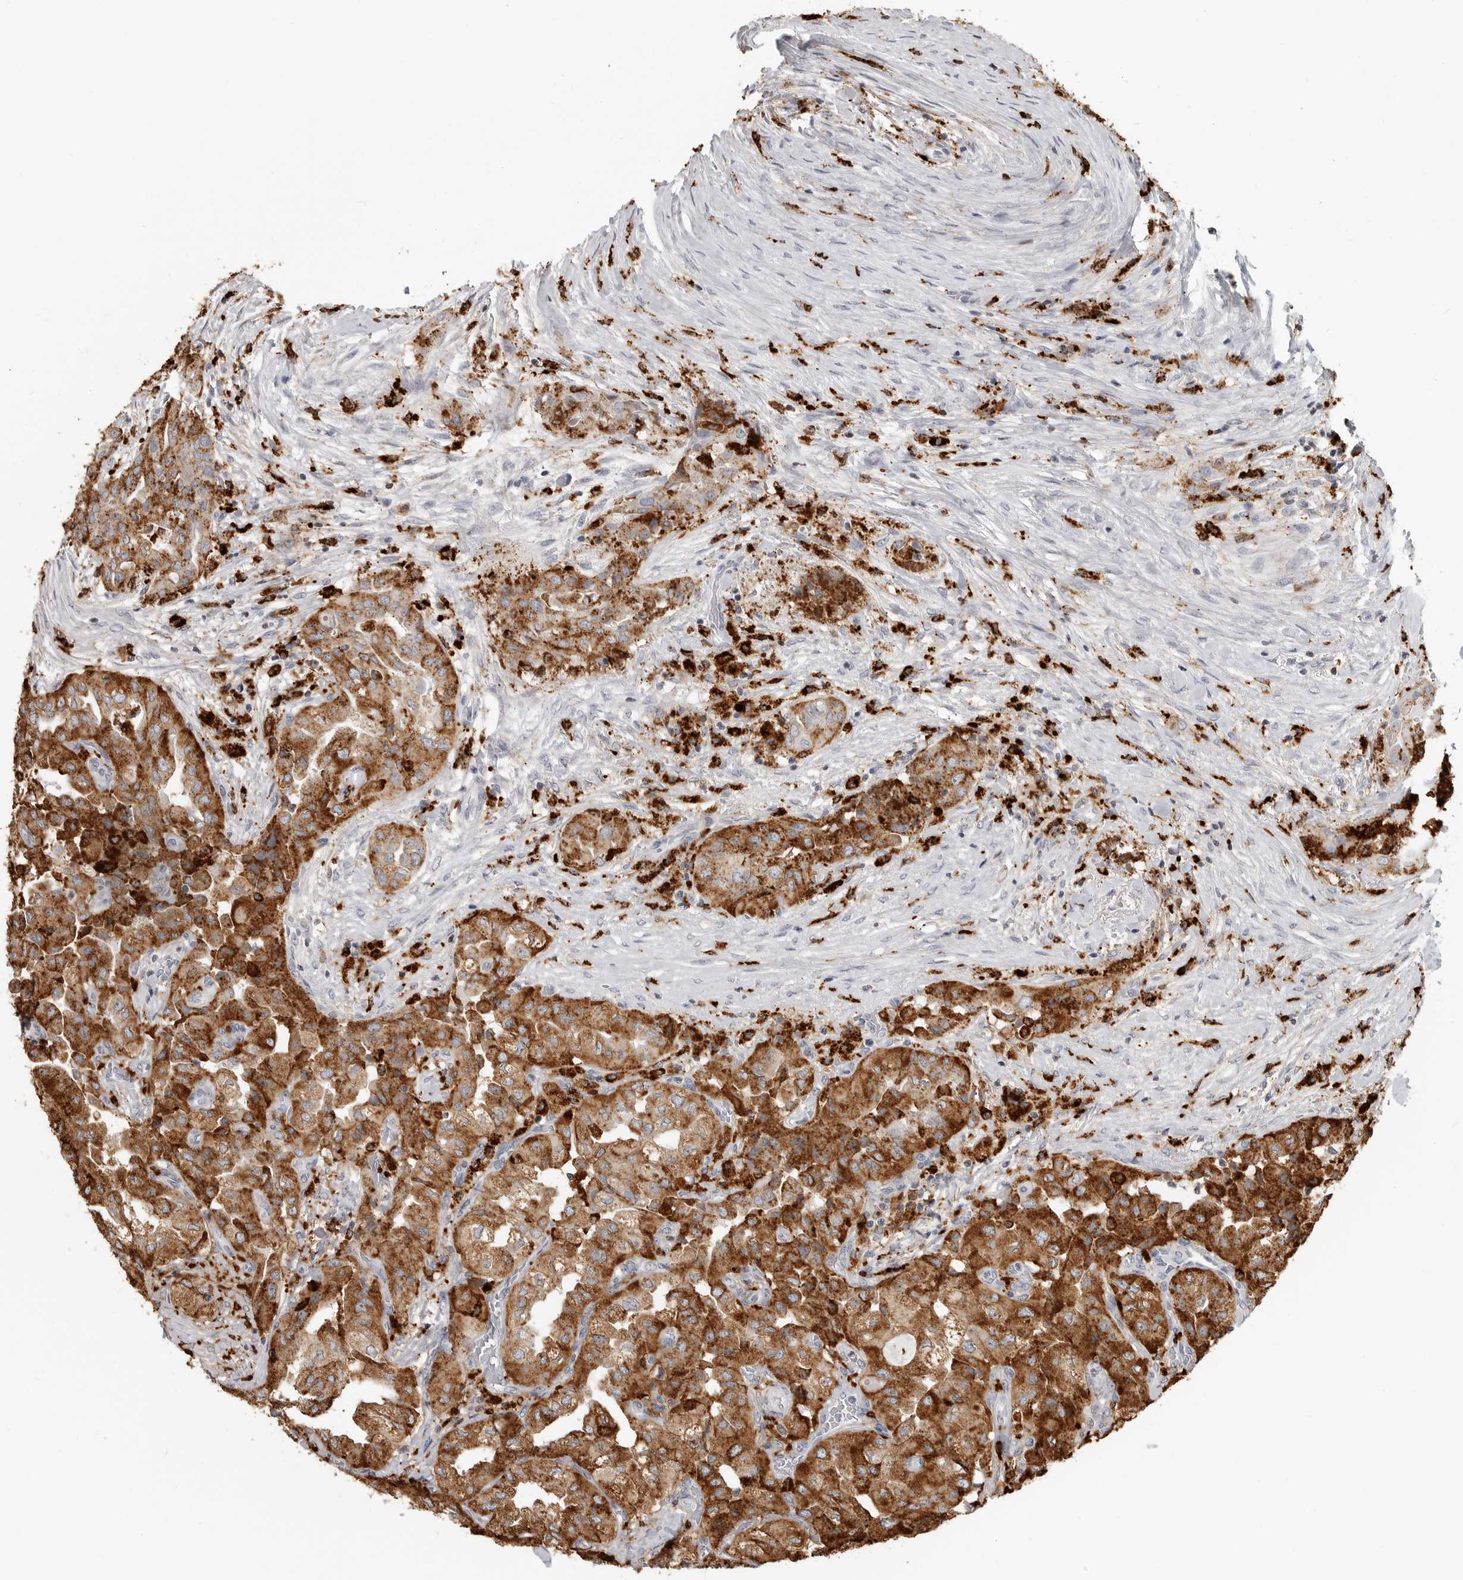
{"staining": {"intensity": "strong", "quantity": ">75%", "location": "cytoplasmic/membranous"}, "tissue": "thyroid cancer", "cell_type": "Tumor cells", "image_type": "cancer", "snomed": [{"axis": "morphology", "description": "Papillary adenocarcinoma, NOS"}, {"axis": "topography", "description": "Thyroid gland"}], "caption": "Protein staining exhibits strong cytoplasmic/membranous staining in approximately >75% of tumor cells in thyroid cancer (papillary adenocarcinoma).", "gene": "IFI30", "patient": {"sex": "female", "age": 59}}